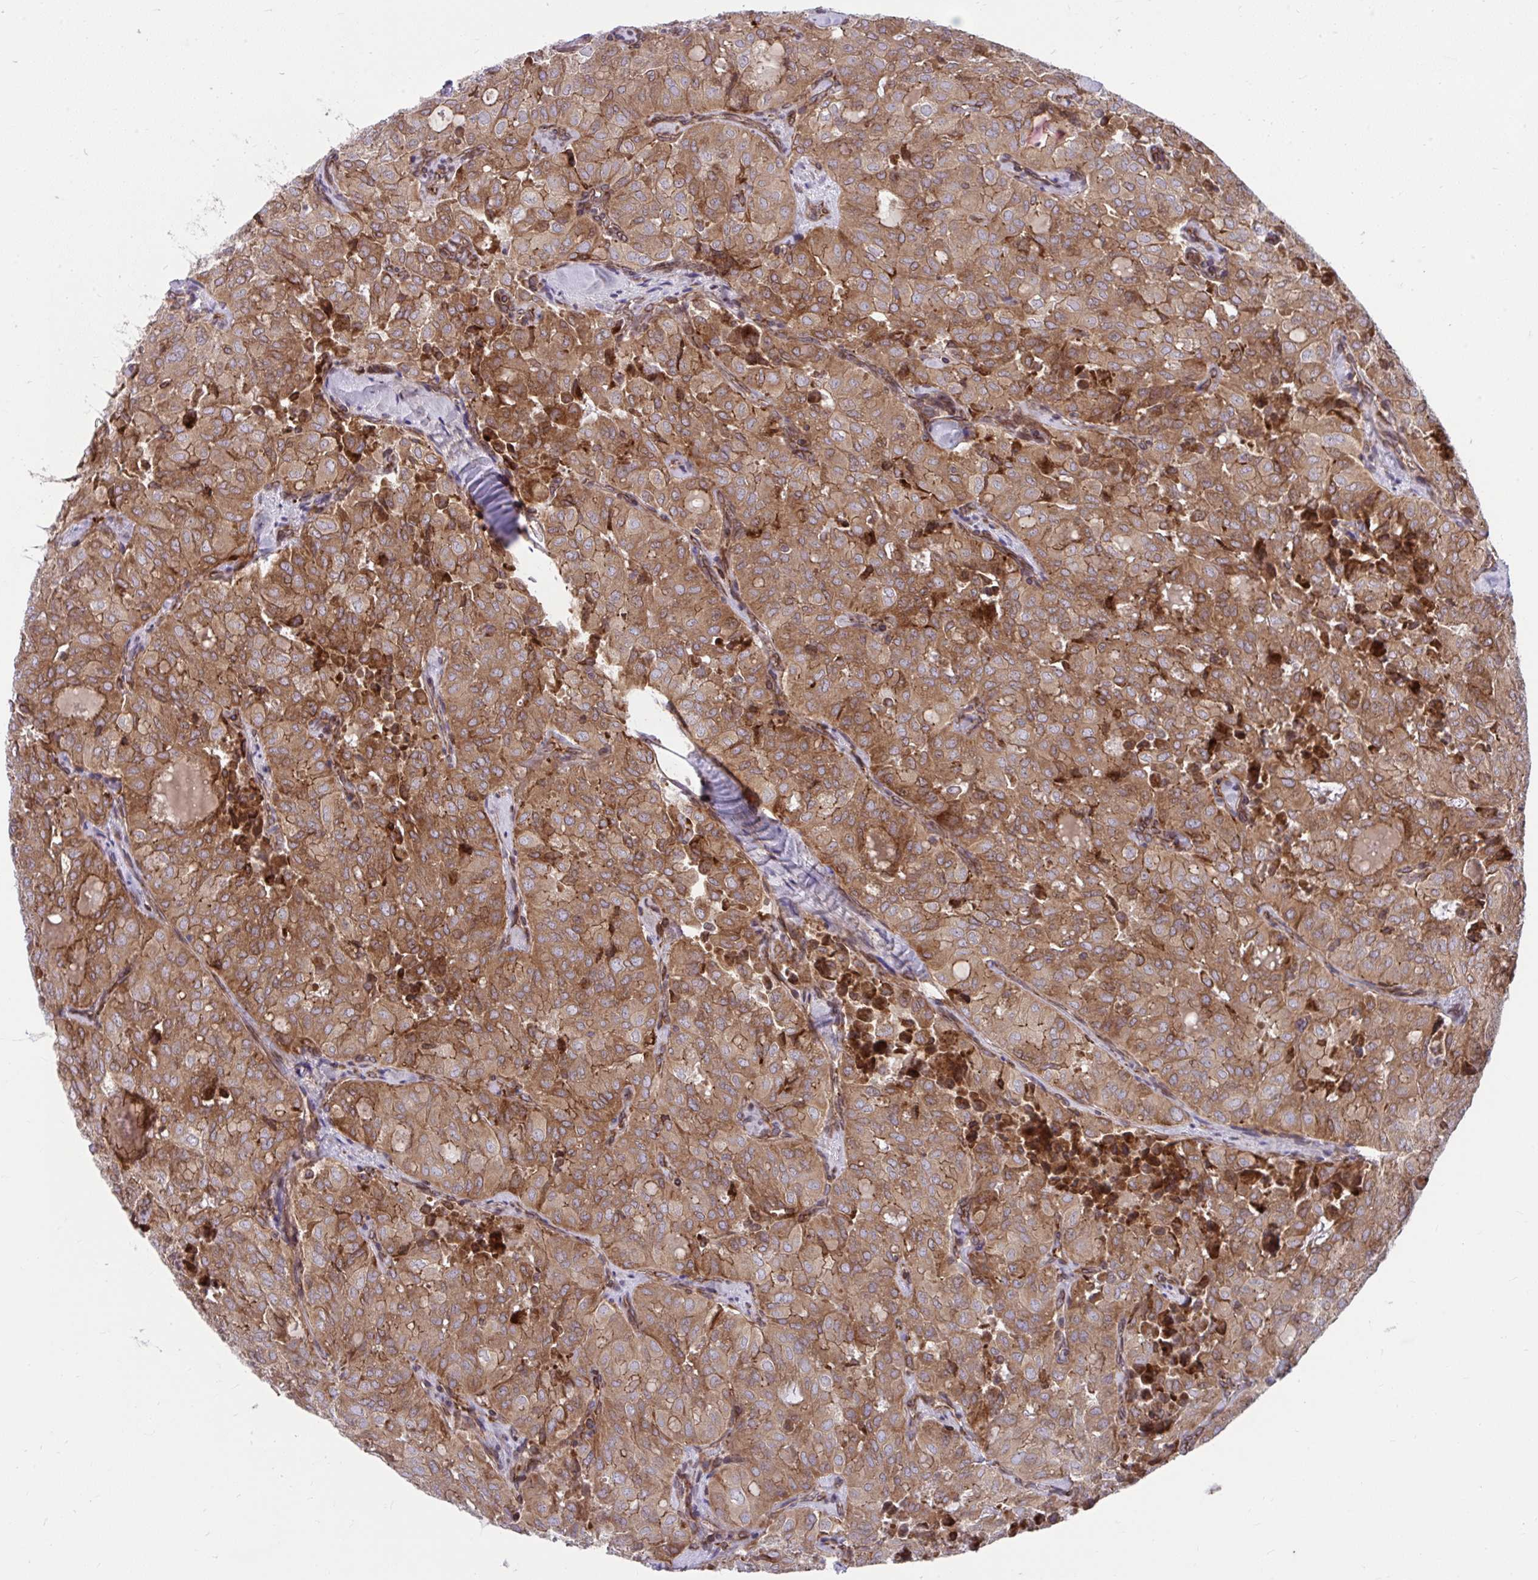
{"staining": {"intensity": "moderate", "quantity": ">75%", "location": "cytoplasmic/membranous"}, "tissue": "thyroid cancer", "cell_type": "Tumor cells", "image_type": "cancer", "snomed": [{"axis": "morphology", "description": "Follicular adenoma carcinoma, NOS"}, {"axis": "topography", "description": "Thyroid gland"}], "caption": "High-magnification brightfield microscopy of thyroid cancer (follicular adenoma carcinoma) stained with DAB (brown) and counterstained with hematoxylin (blue). tumor cells exhibit moderate cytoplasmic/membranous positivity is seen in approximately>75% of cells. The protein is stained brown, and the nuclei are stained in blue (DAB (3,3'-diaminobenzidine) IHC with brightfield microscopy, high magnification).", "gene": "STIM2", "patient": {"sex": "male", "age": 75}}